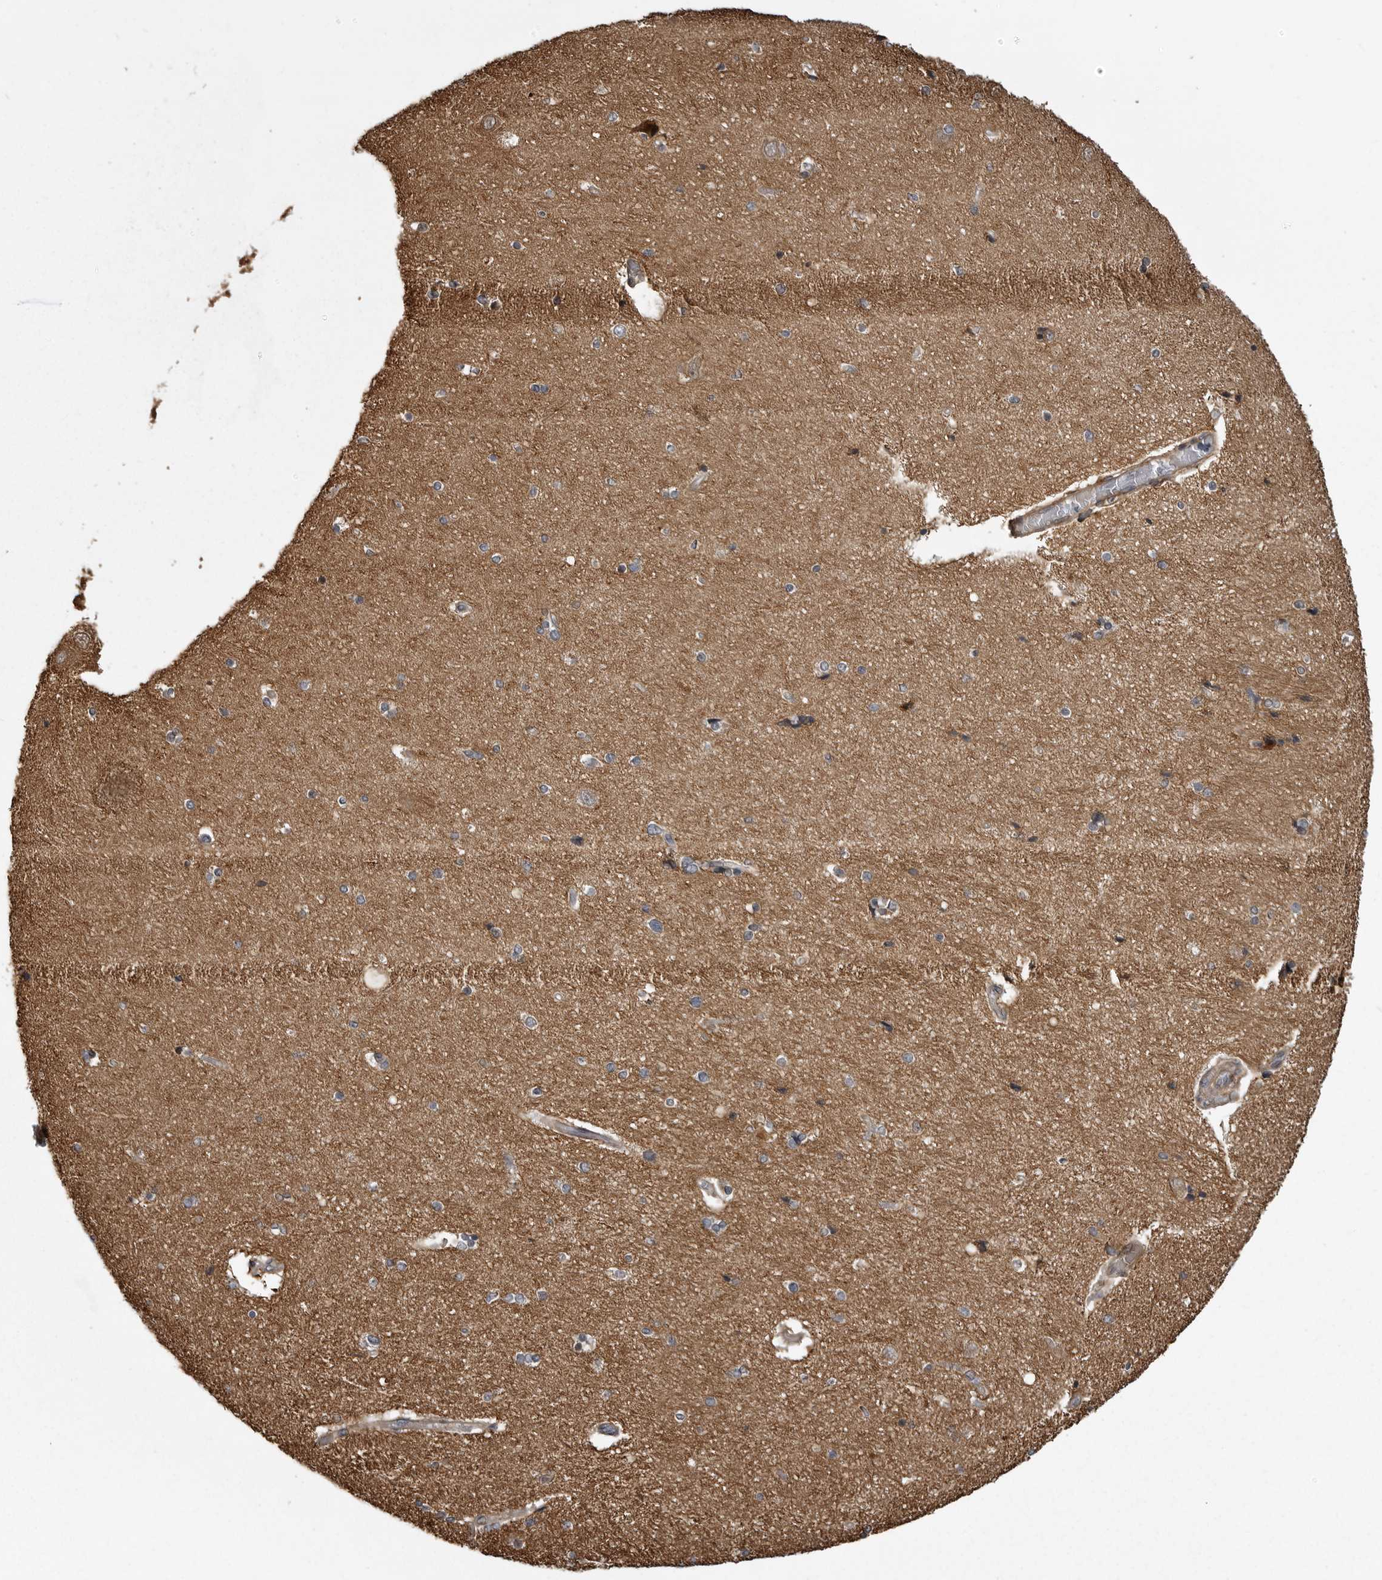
{"staining": {"intensity": "weak", "quantity": "<25%", "location": "cytoplasmic/membranous"}, "tissue": "hippocampus", "cell_type": "Glial cells", "image_type": "normal", "snomed": [{"axis": "morphology", "description": "Normal tissue, NOS"}, {"axis": "topography", "description": "Hippocampus"}], "caption": "This is a photomicrograph of immunohistochemistry staining of normal hippocampus, which shows no staining in glial cells.", "gene": "ZNRF1", "patient": {"sex": "female", "age": 54}}